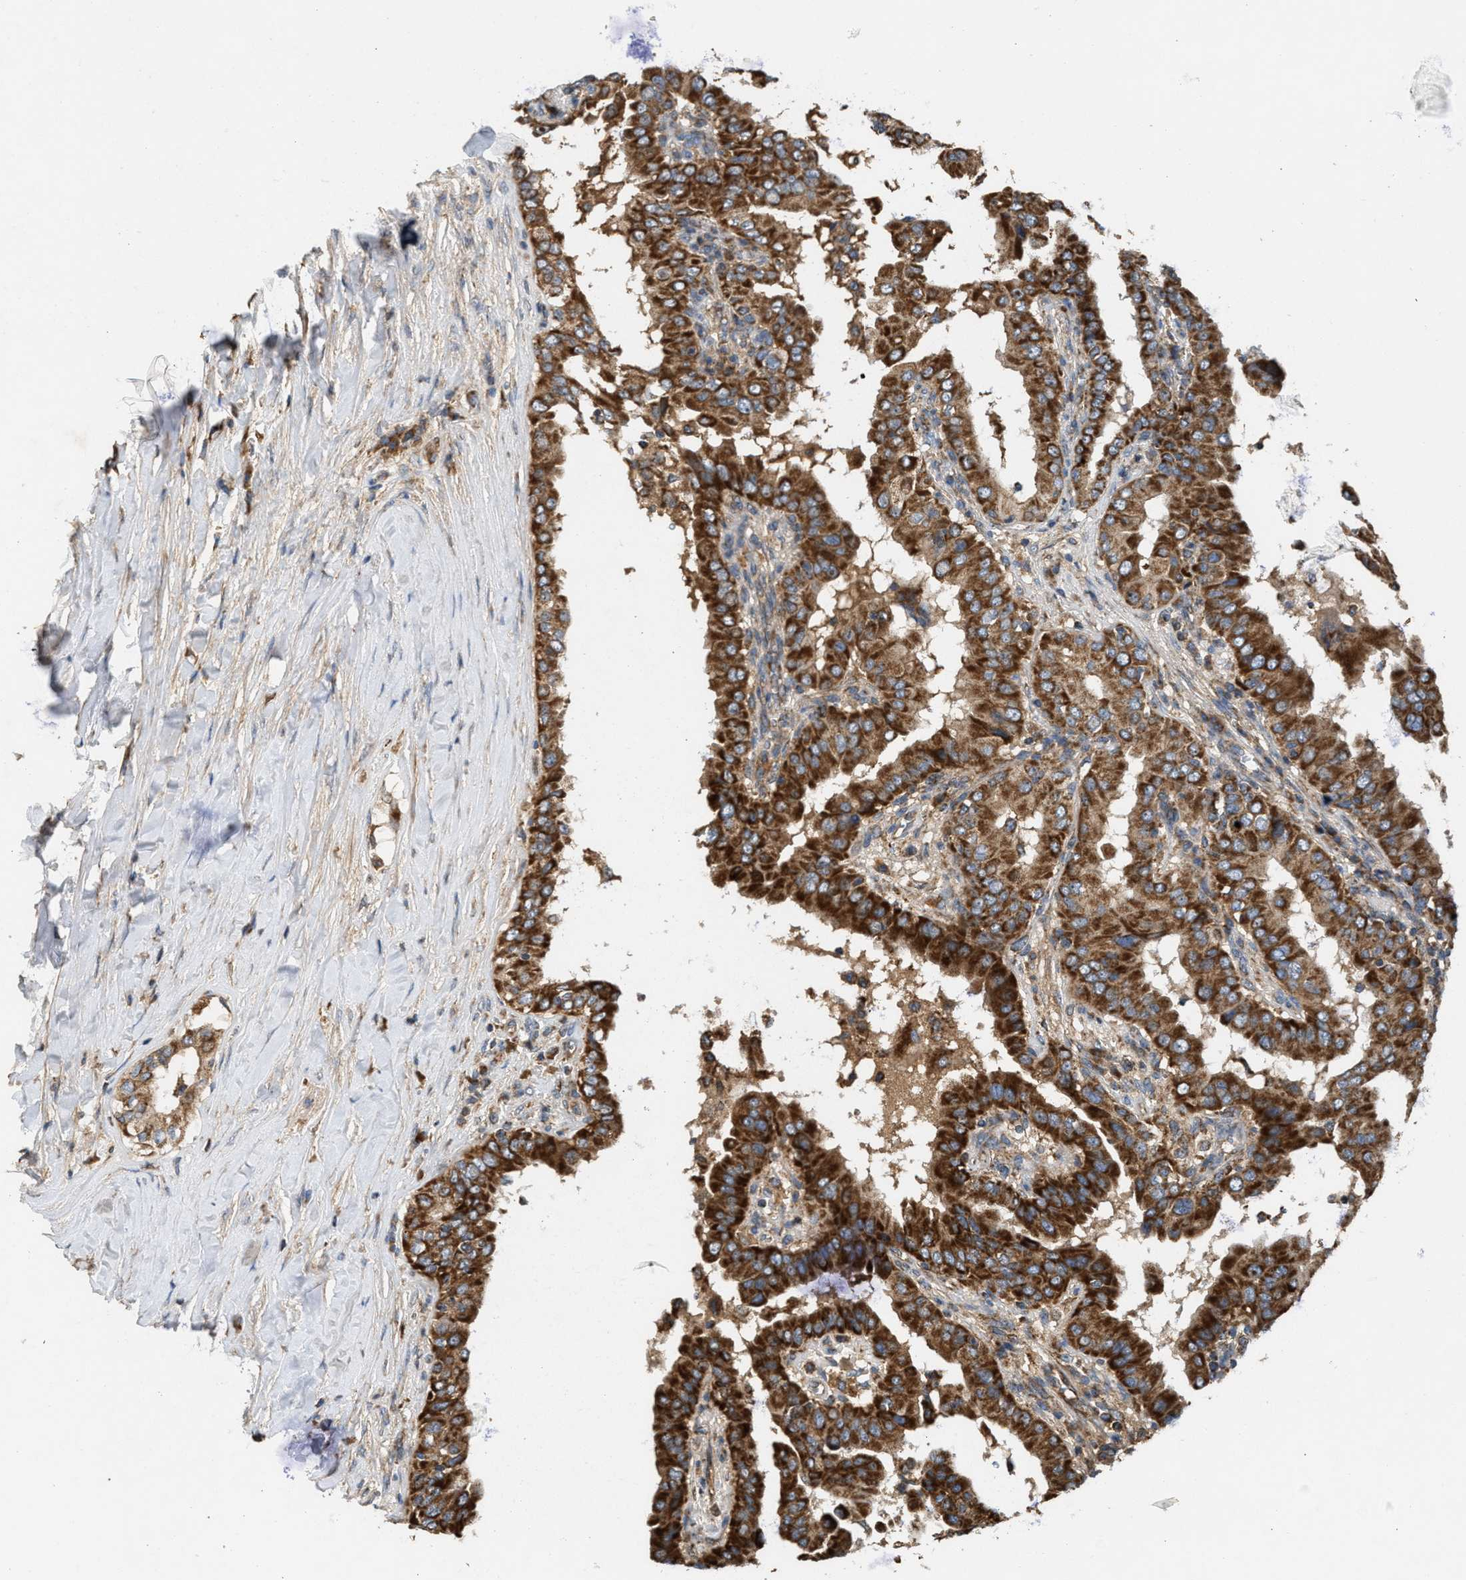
{"staining": {"intensity": "strong", "quantity": ">75%", "location": "cytoplasmic/membranous"}, "tissue": "thyroid cancer", "cell_type": "Tumor cells", "image_type": "cancer", "snomed": [{"axis": "morphology", "description": "Papillary adenocarcinoma, NOS"}, {"axis": "topography", "description": "Thyroid gland"}], "caption": "A high amount of strong cytoplasmic/membranous expression is appreciated in about >75% of tumor cells in thyroid cancer (papillary adenocarcinoma) tissue.", "gene": "TACO1", "patient": {"sex": "male", "age": 33}}